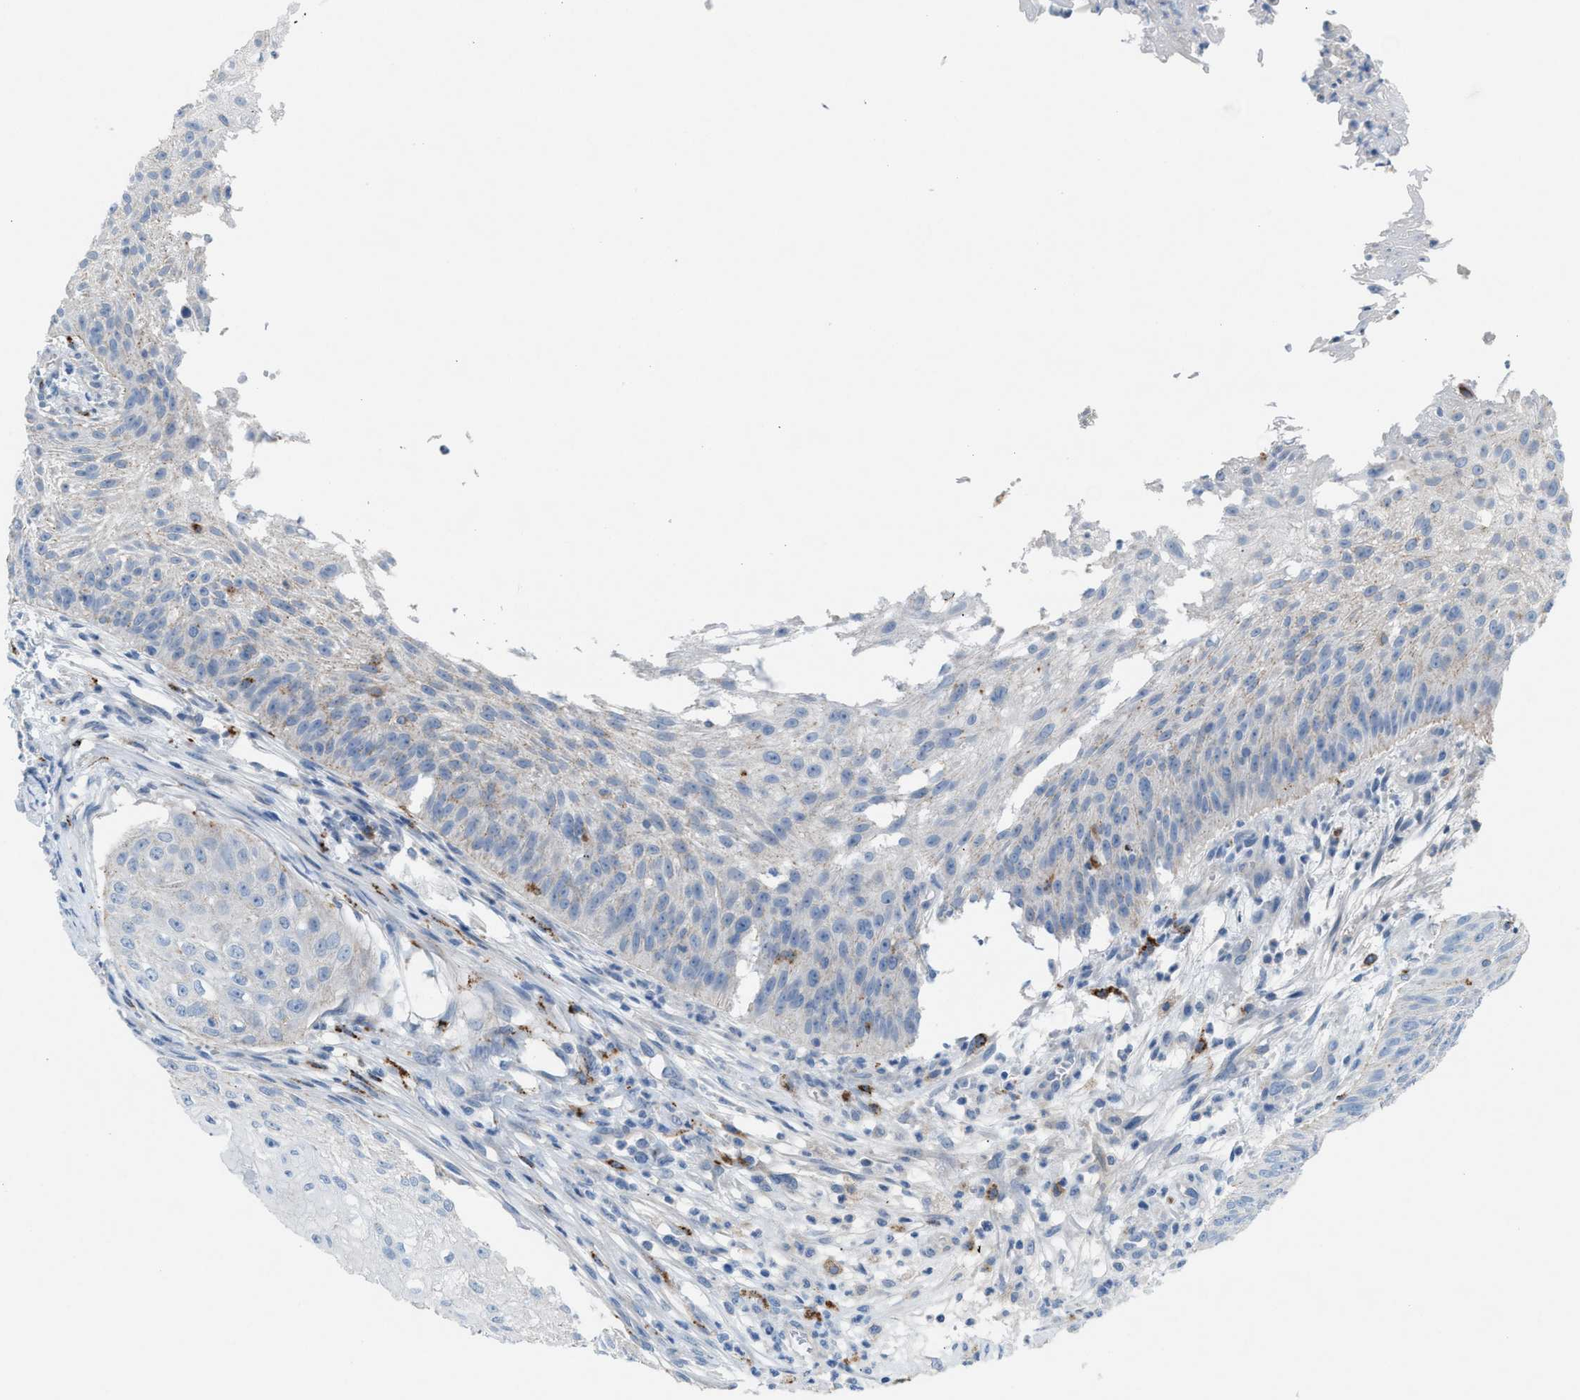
{"staining": {"intensity": "negative", "quantity": "none", "location": "none"}, "tissue": "skin cancer", "cell_type": "Tumor cells", "image_type": "cancer", "snomed": [{"axis": "morphology", "description": "Squamous cell carcinoma, NOS"}, {"axis": "topography", "description": "Skin"}], "caption": "IHC histopathology image of skin cancer stained for a protein (brown), which shows no positivity in tumor cells.", "gene": "ASPA", "patient": {"sex": "female", "age": 80}}